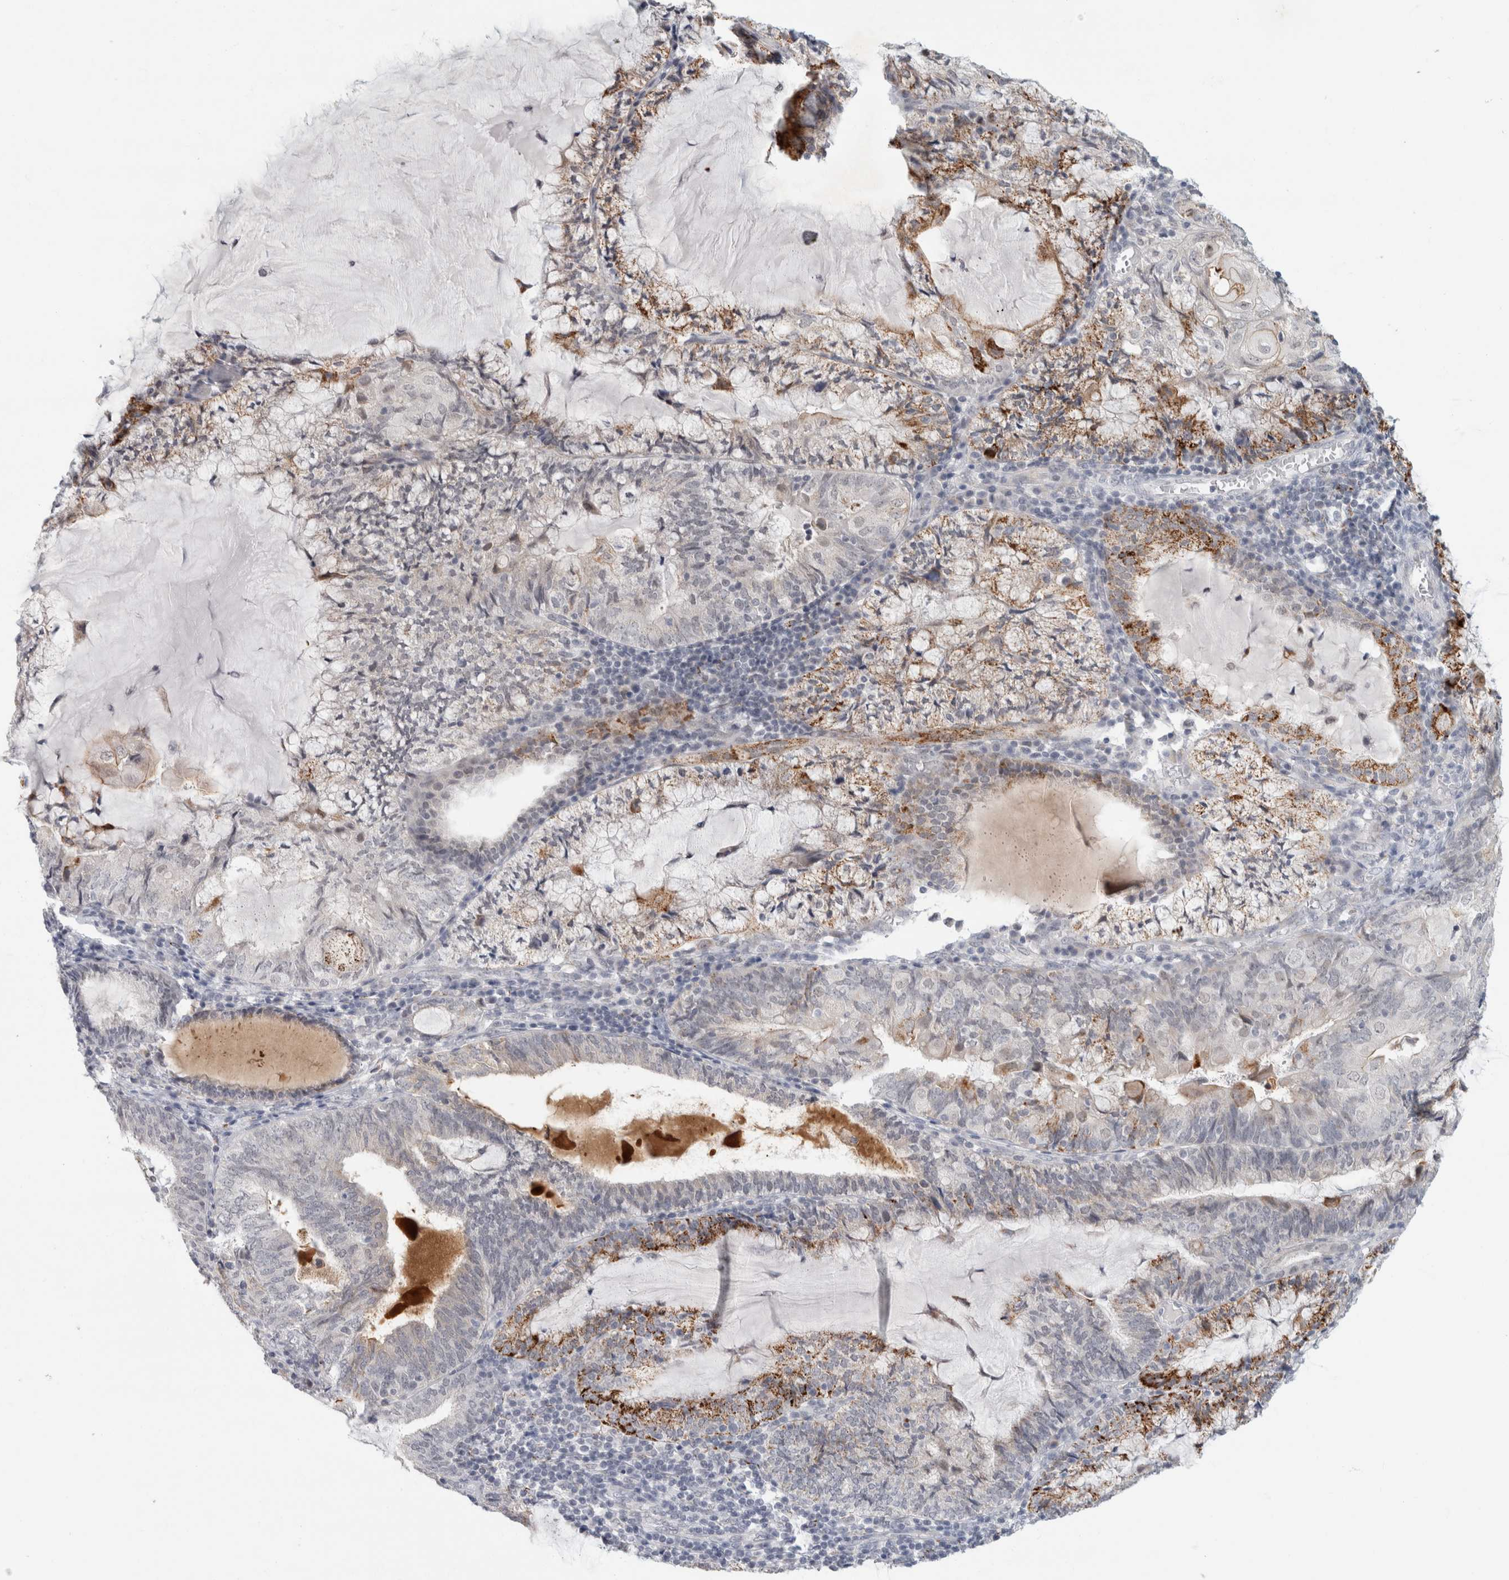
{"staining": {"intensity": "moderate", "quantity": "25%-75%", "location": "cytoplasmic/membranous"}, "tissue": "endometrial cancer", "cell_type": "Tumor cells", "image_type": "cancer", "snomed": [{"axis": "morphology", "description": "Adenocarcinoma, NOS"}, {"axis": "topography", "description": "Endometrium"}], "caption": "Immunohistochemistry (IHC) staining of adenocarcinoma (endometrial), which exhibits medium levels of moderate cytoplasmic/membranous positivity in about 25%-75% of tumor cells indicating moderate cytoplasmic/membranous protein positivity. The staining was performed using DAB (brown) for protein detection and nuclei were counterstained in hematoxylin (blue).", "gene": "NIPA1", "patient": {"sex": "female", "age": 81}}